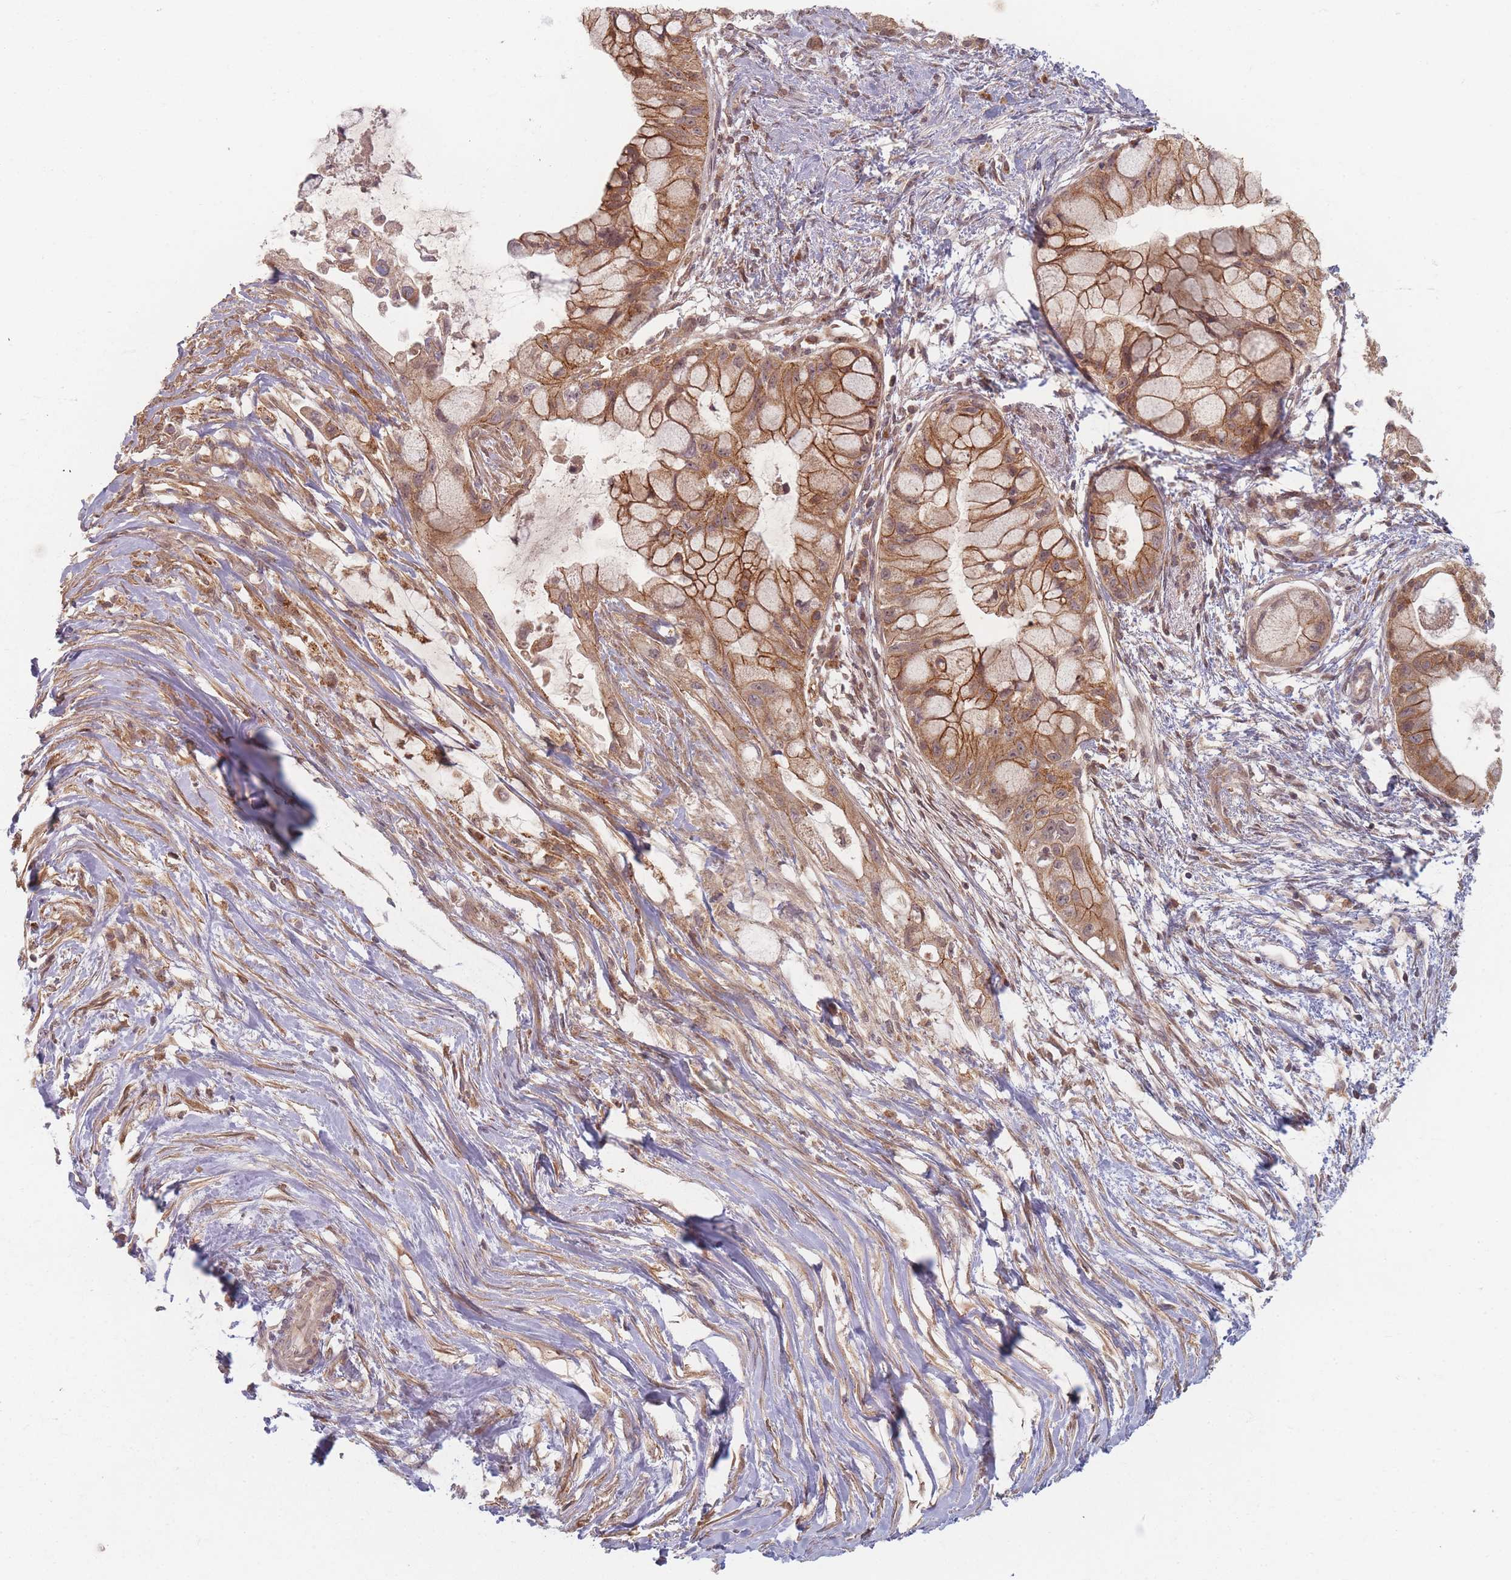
{"staining": {"intensity": "moderate", "quantity": ">75%", "location": "cytoplasmic/membranous"}, "tissue": "pancreatic cancer", "cell_type": "Tumor cells", "image_type": "cancer", "snomed": [{"axis": "morphology", "description": "Adenocarcinoma, NOS"}, {"axis": "topography", "description": "Pancreas"}], "caption": "Tumor cells show medium levels of moderate cytoplasmic/membranous positivity in approximately >75% of cells in human pancreatic cancer (adenocarcinoma). The protein of interest is shown in brown color, while the nuclei are stained blue.", "gene": "RADX", "patient": {"sex": "male", "age": 48}}